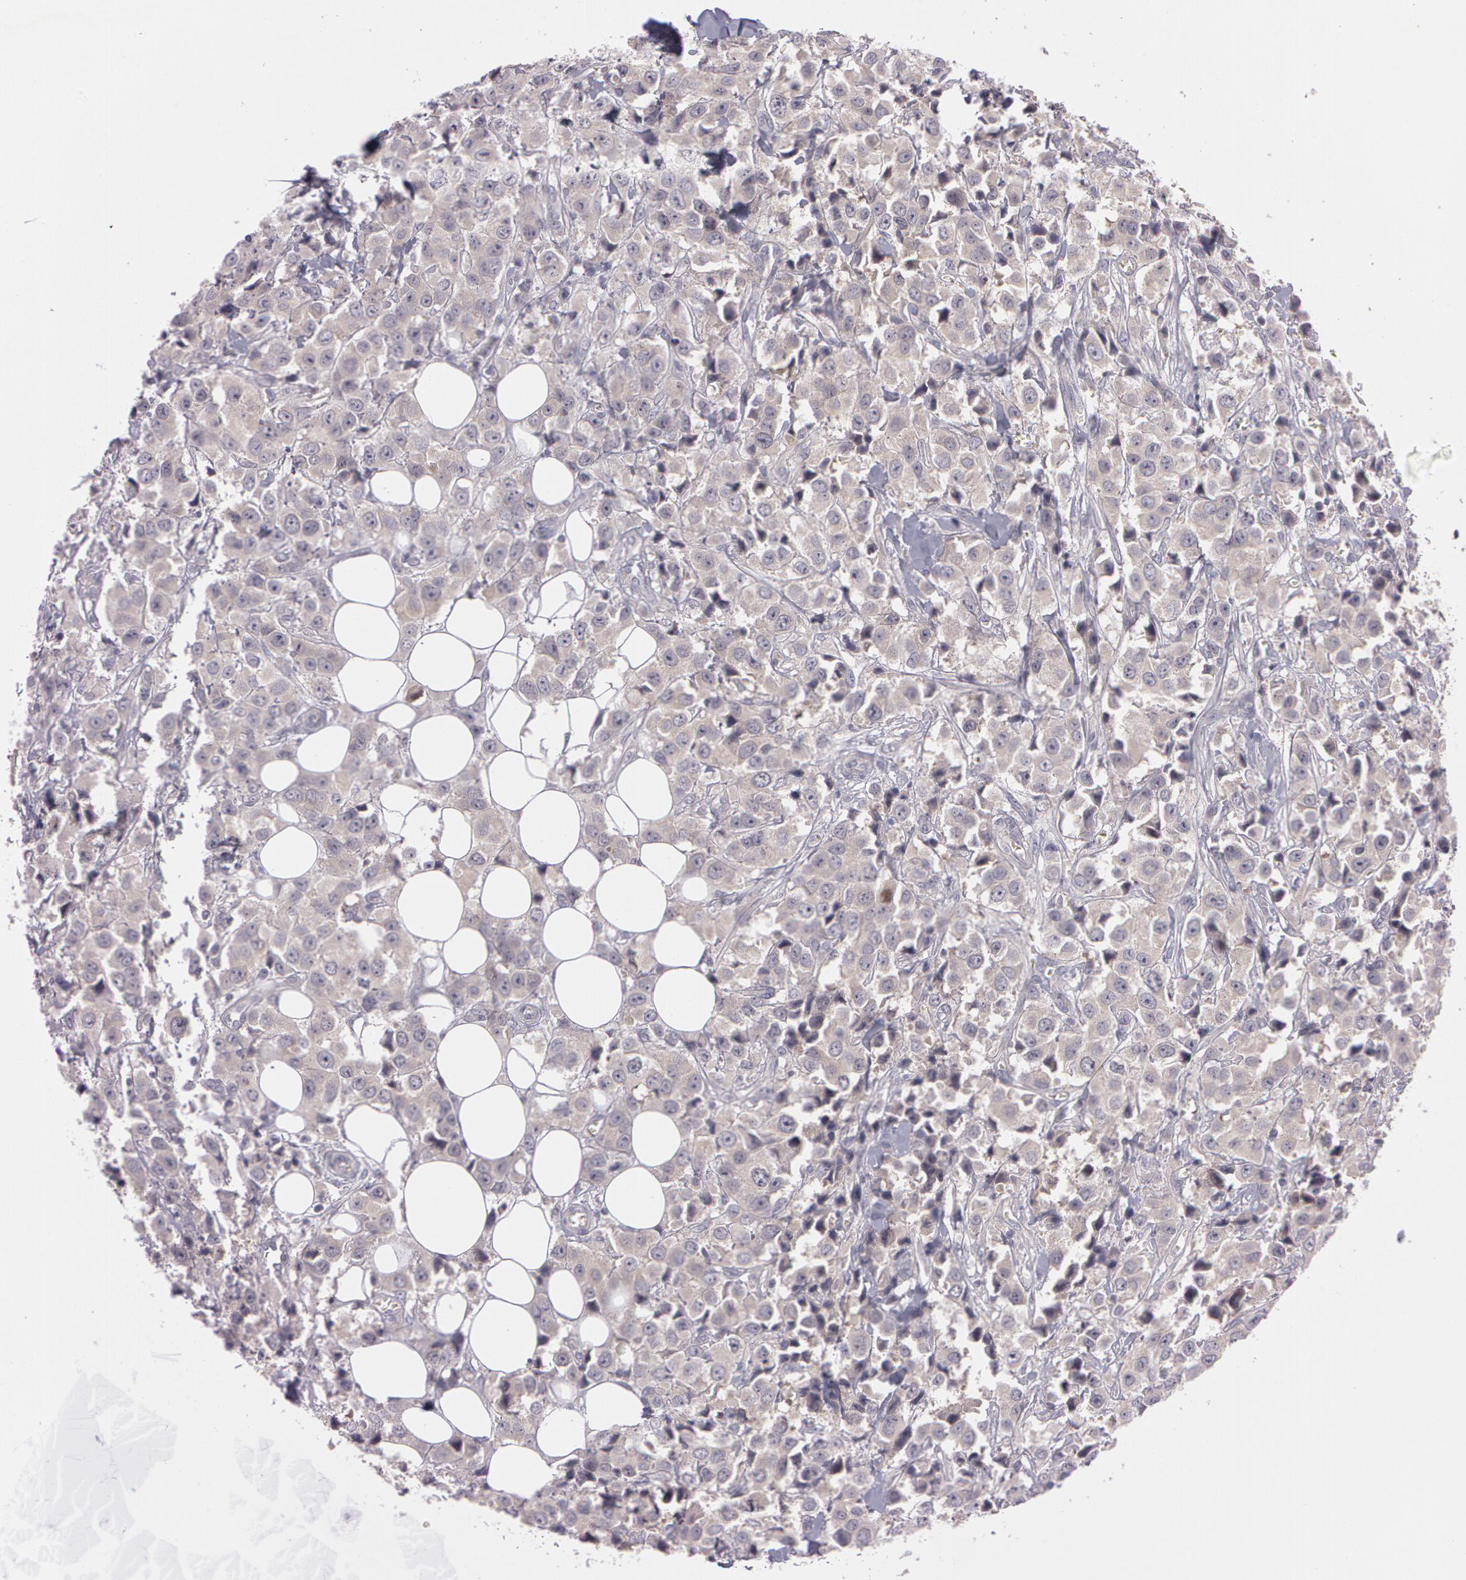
{"staining": {"intensity": "weak", "quantity": ">75%", "location": "cytoplasmic/membranous"}, "tissue": "breast cancer", "cell_type": "Tumor cells", "image_type": "cancer", "snomed": [{"axis": "morphology", "description": "Duct carcinoma"}, {"axis": "topography", "description": "Breast"}], "caption": "About >75% of tumor cells in human intraductal carcinoma (breast) demonstrate weak cytoplasmic/membranous protein staining as visualized by brown immunohistochemical staining.", "gene": "MXRA5", "patient": {"sex": "female", "age": 58}}